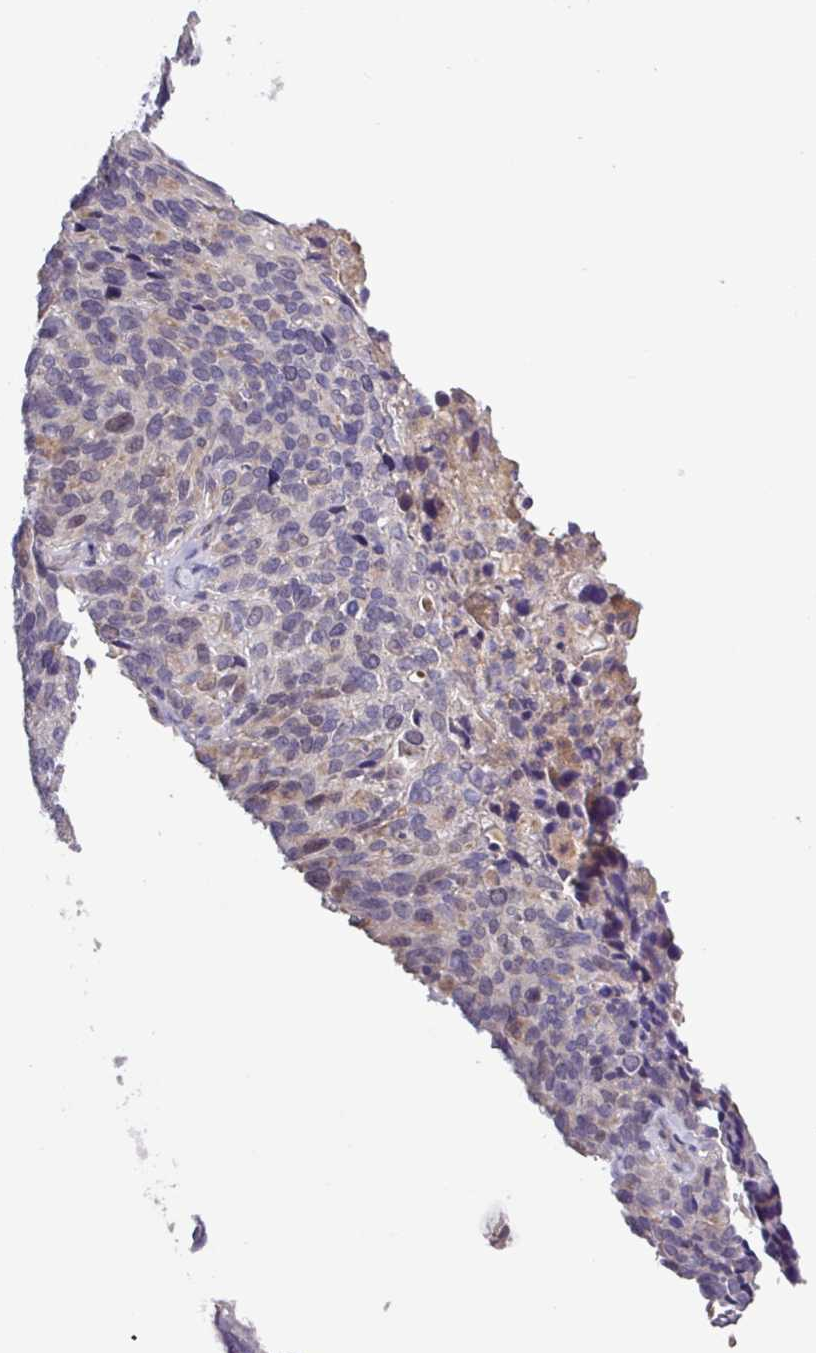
{"staining": {"intensity": "weak", "quantity": "<25%", "location": "cytoplasmic/membranous"}, "tissue": "cervical cancer", "cell_type": "Tumor cells", "image_type": "cancer", "snomed": [{"axis": "morphology", "description": "Squamous cell carcinoma, NOS"}, {"axis": "topography", "description": "Cervix"}], "caption": "The image exhibits no significant positivity in tumor cells of cervical squamous cell carcinoma.", "gene": "SFTPB", "patient": {"sex": "female", "age": 51}}